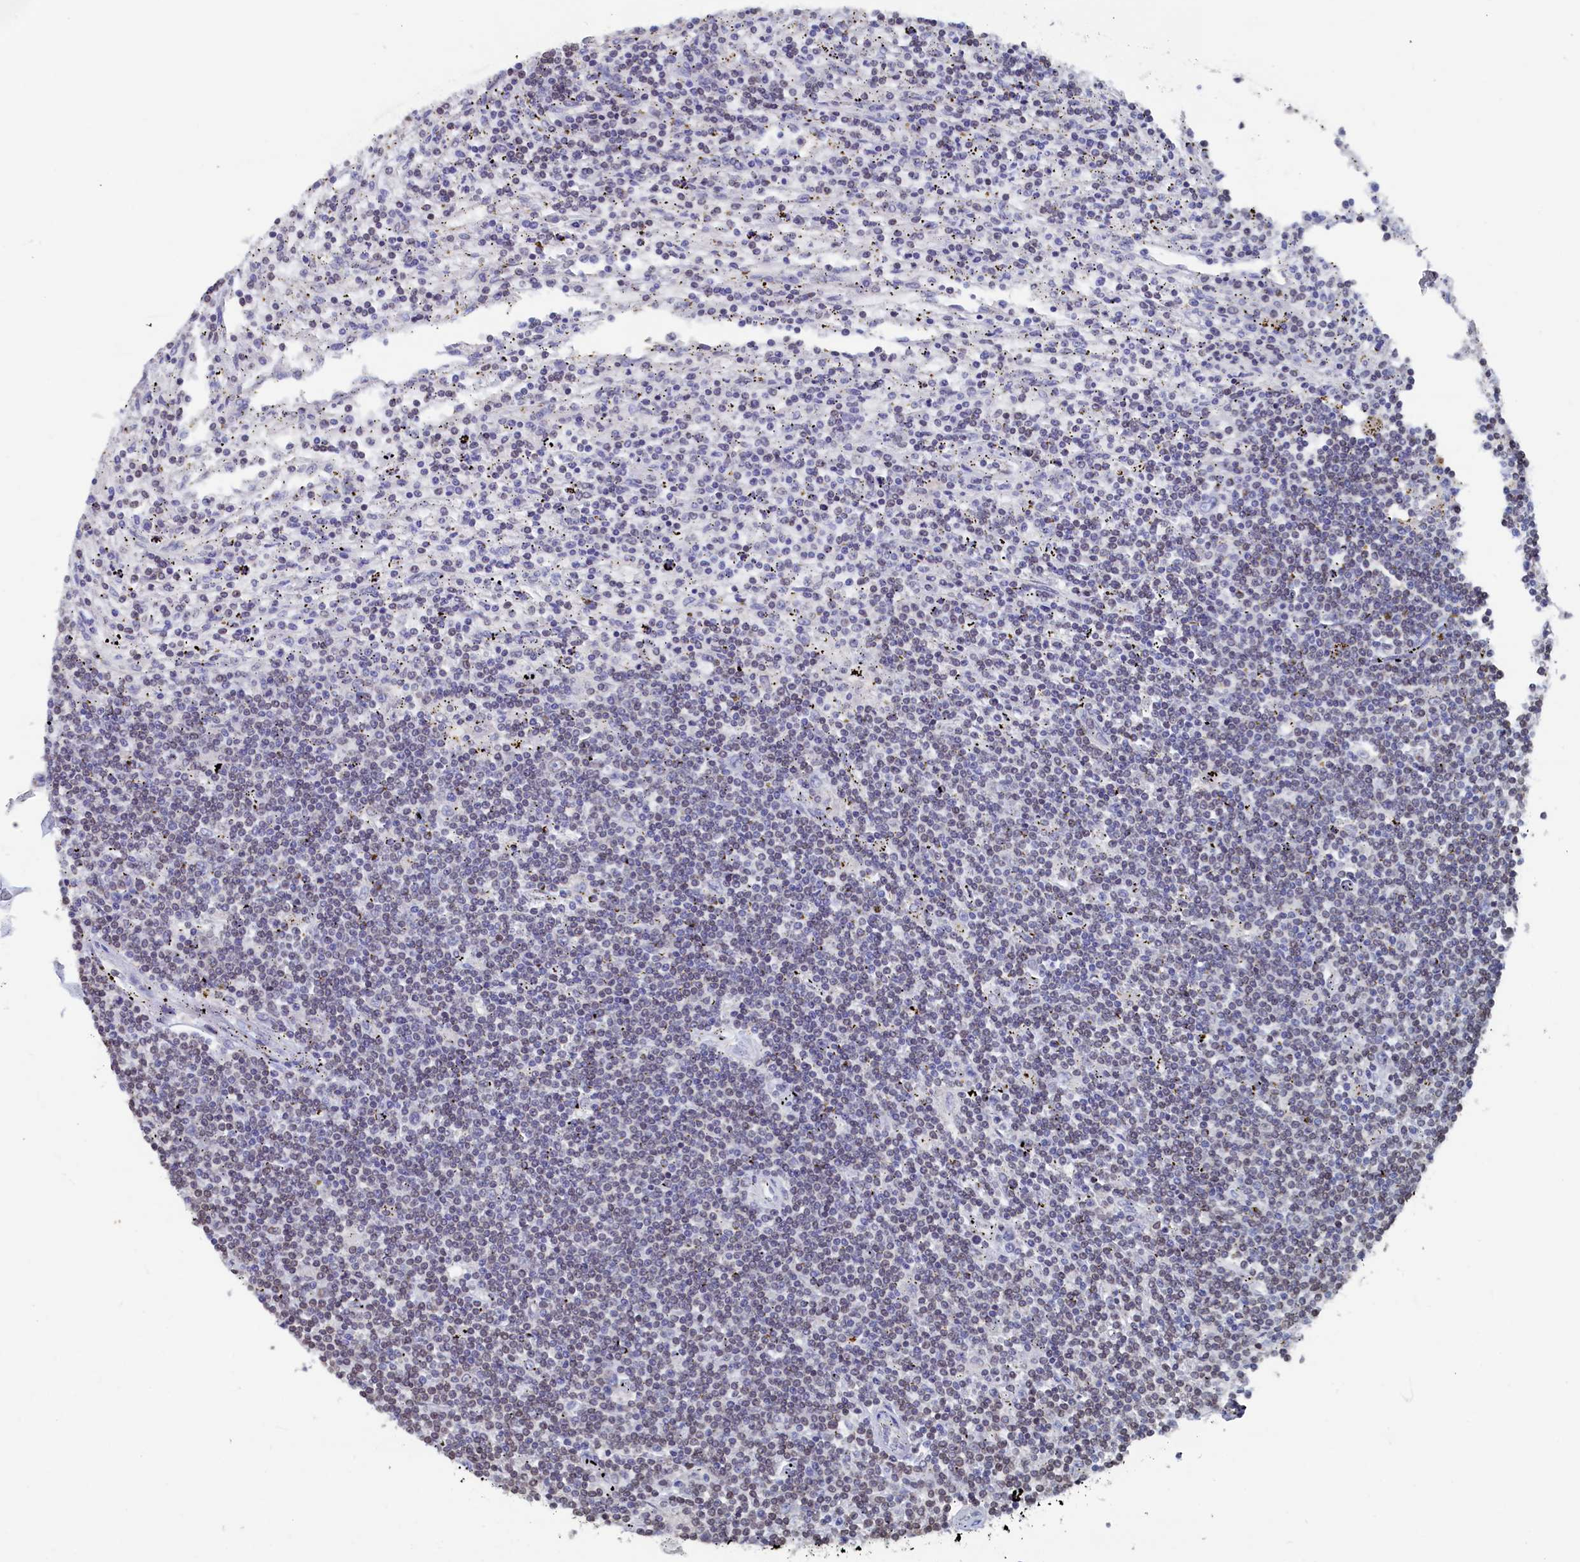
{"staining": {"intensity": "weak", "quantity": "<25%", "location": "nuclear"}, "tissue": "lymphoma", "cell_type": "Tumor cells", "image_type": "cancer", "snomed": [{"axis": "morphology", "description": "Malignant lymphoma, non-Hodgkin's type, Low grade"}, {"axis": "topography", "description": "Spleen"}], "caption": "DAB (3,3'-diaminobenzidine) immunohistochemical staining of human malignant lymphoma, non-Hodgkin's type (low-grade) shows no significant staining in tumor cells.", "gene": "C11orf54", "patient": {"sex": "male", "age": 76}}